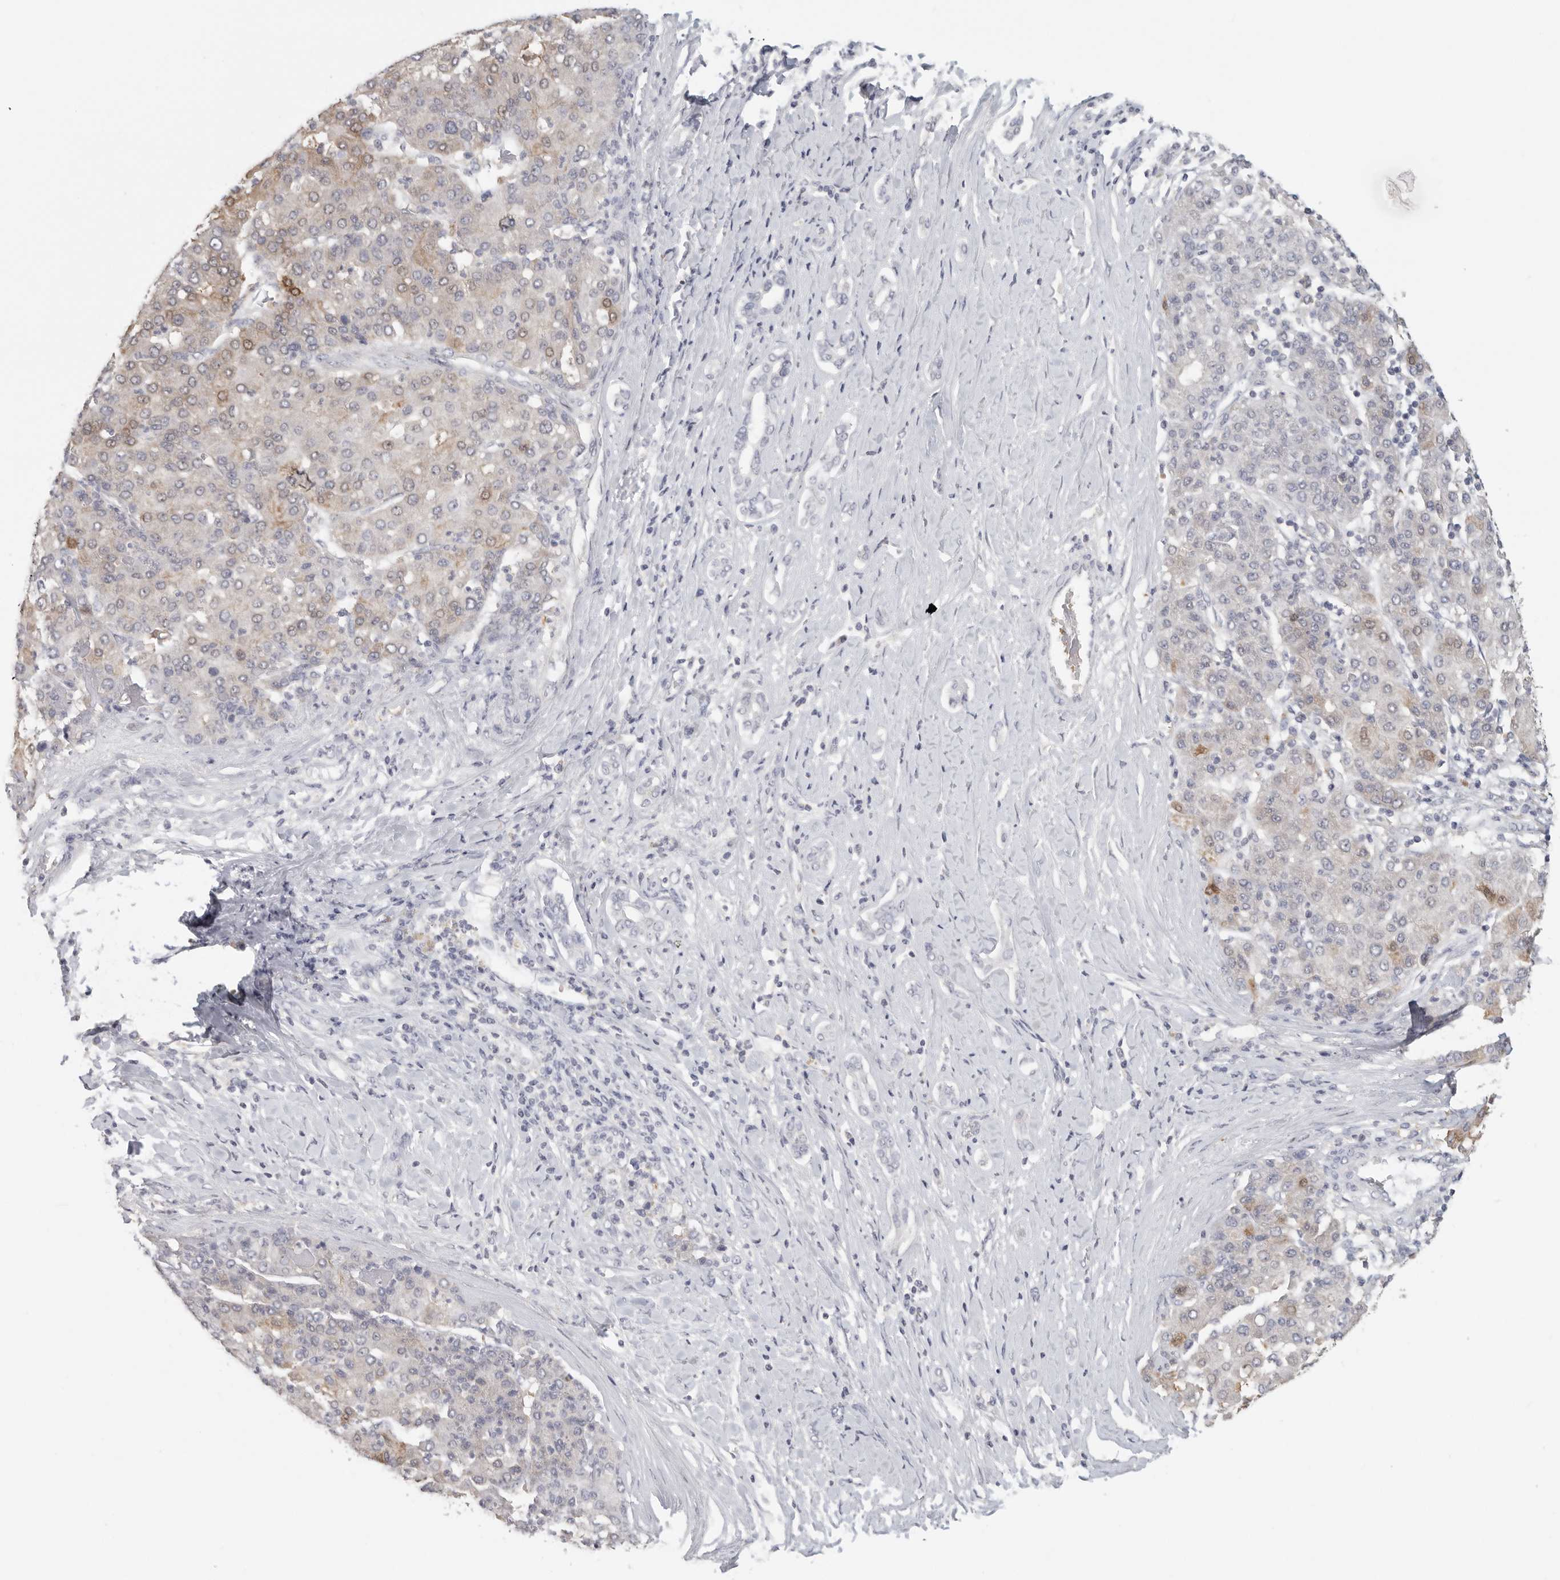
{"staining": {"intensity": "weak", "quantity": "<25%", "location": "cytoplasmic/membranous"}, "tissue": "liver cancer", "cell_type": "Tumor cells", "image_type": "cancer", "snomed": [{"axis": "morphology", "description": "Carcinoma, Hepatocellular, NOS"}, {"axis": "topography", "description": "Liver"}], "caption": "A histopathology image of hepatocellular carcinoma (liver) stained for a protein reveals no brown staining in tumor cells.", "gene": "DNAJC11", "patient": {"sex": "male", "age": 65}}